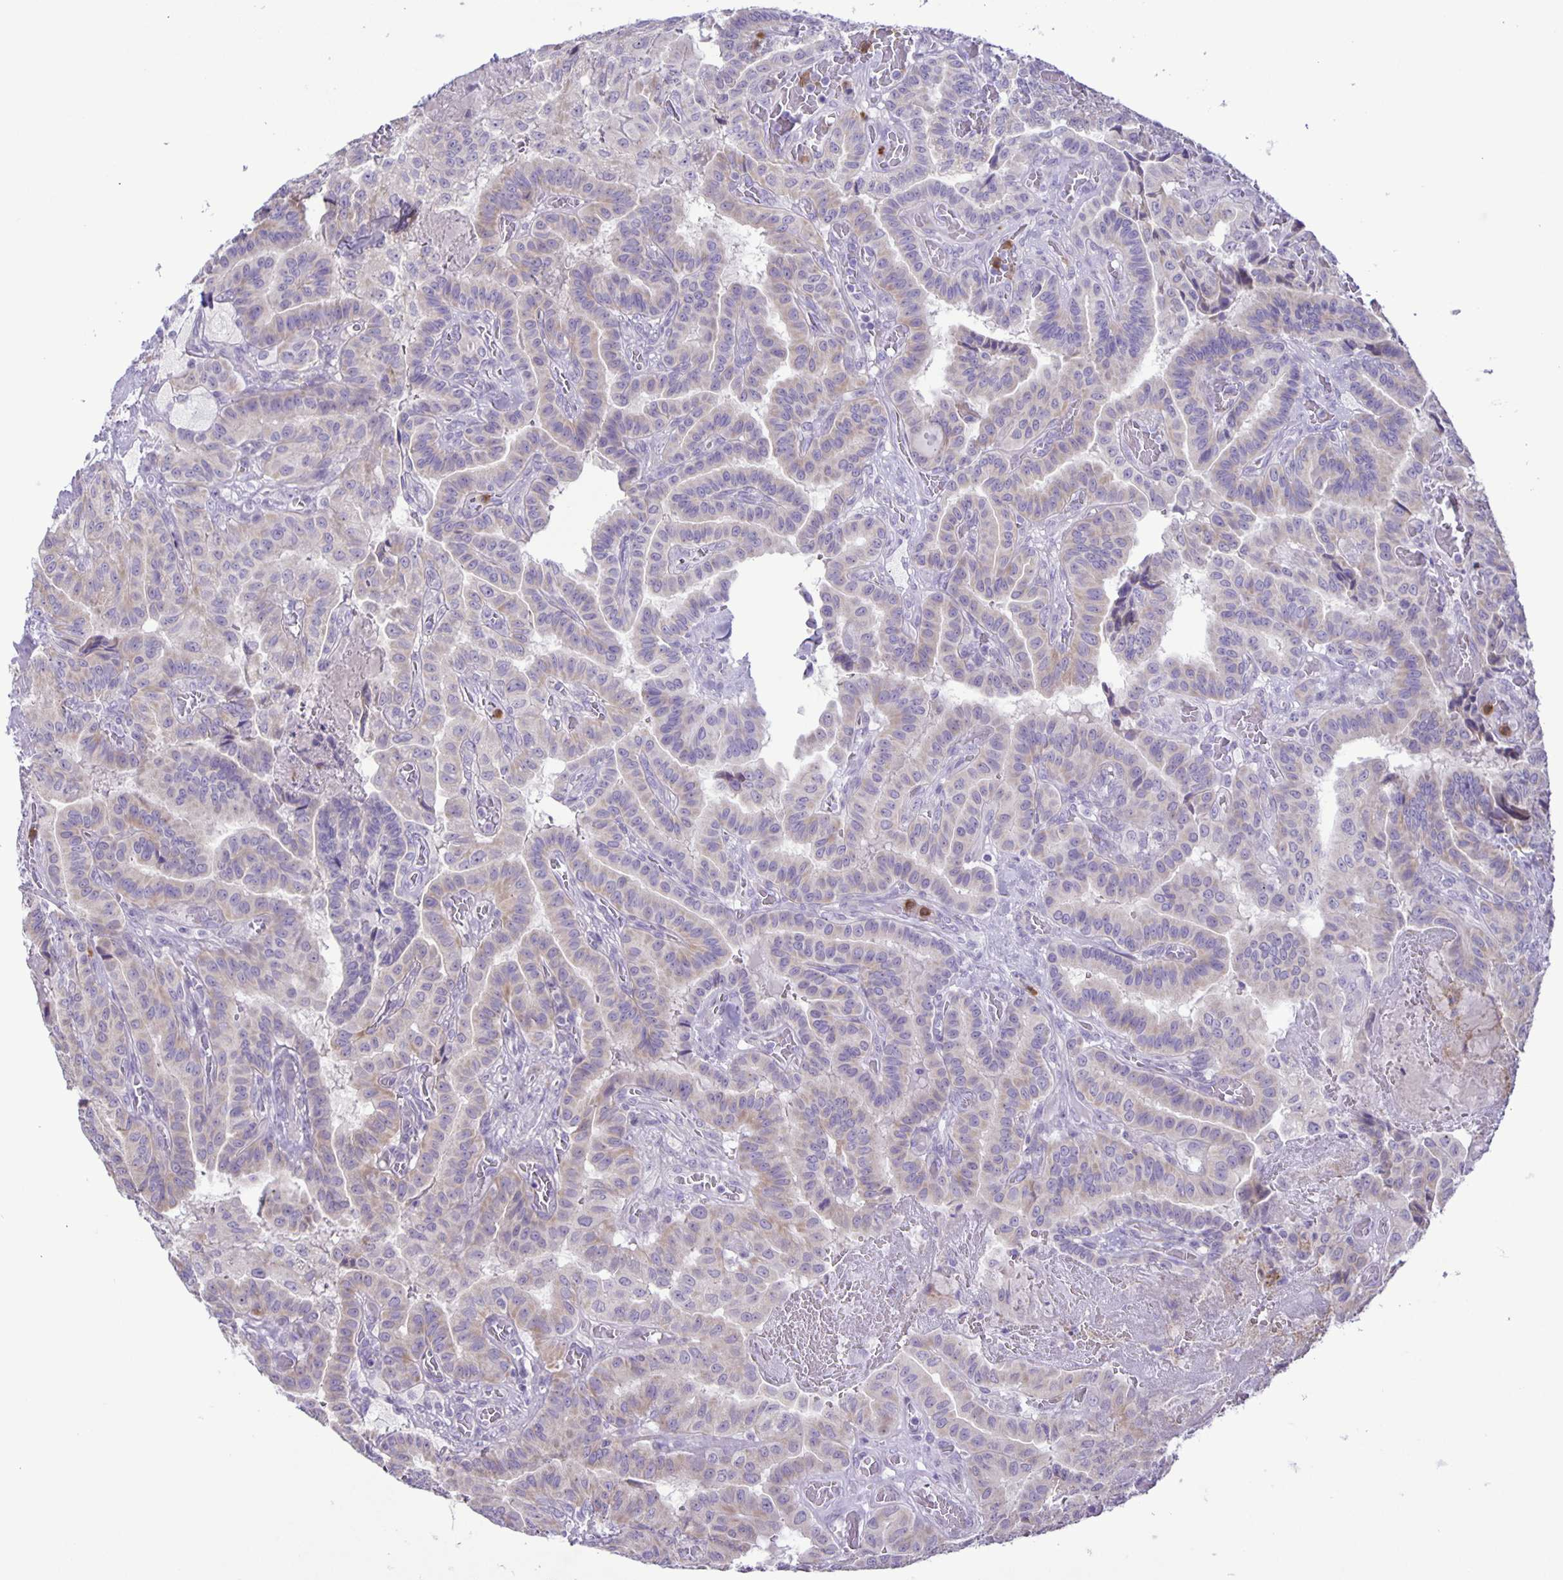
{"staining": {"intensity": "negative", "quantity": "none", "location": "none"}, "tissue": "thyroid cancer", "cell_type": "Tumor cells", "image_type": "cancer", "snomed": [{"axis": "morphology", "description": "Papillary adenocarcinoma, NOS"}, {"axis": "morphology", "description": "Papillary adenoma metastatic"}, {"axis": "topography", "description": "Thyroid gland"}], "caption": "High magnification brightfield microscopy of thyroid cancer (papillary adenoma metastatic) stained with DAB (brown) and counterstained with hematoxylin (blue): tumor cells show no significant staining.", "gene": "ADCK1", "patient": {"sex": "male", "age": 87}}